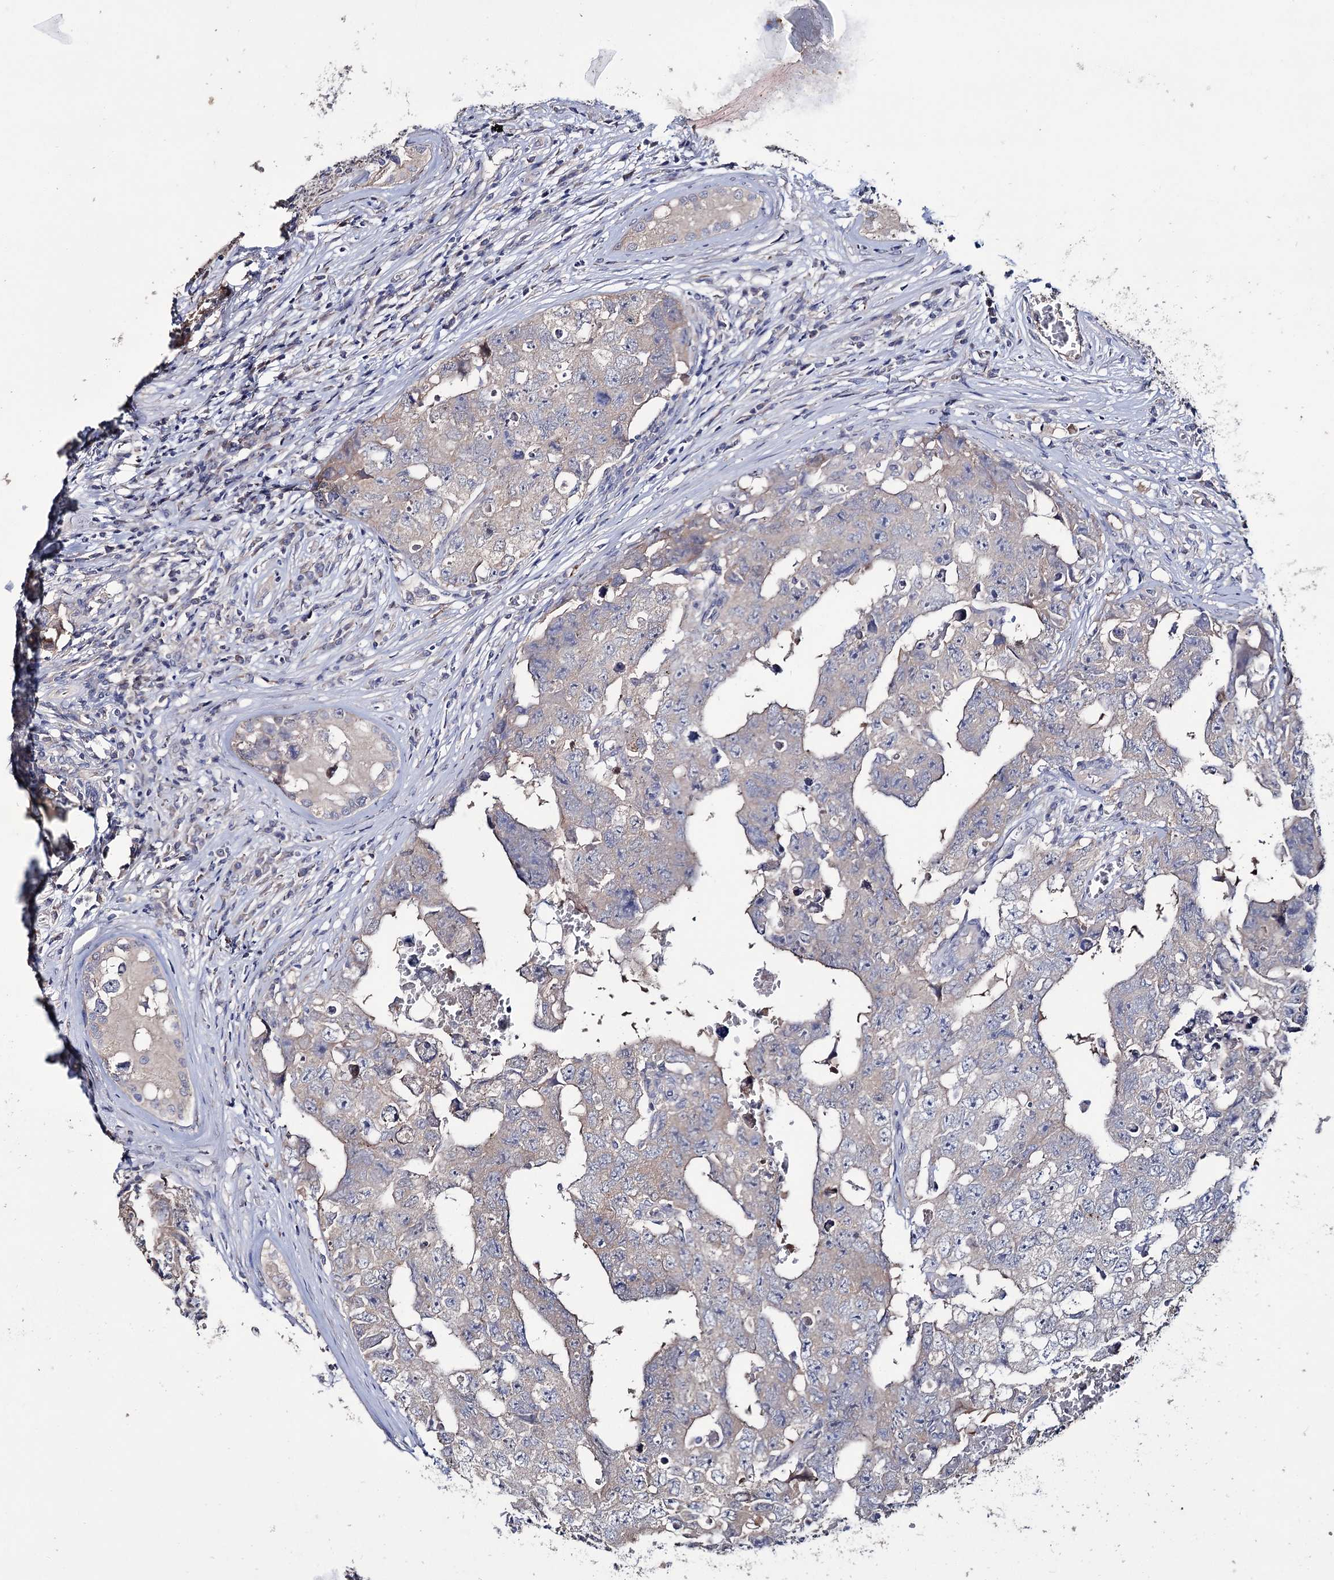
{"staining": {"intensity": "negative", "quantity": "none", "location": "none"}, "tissue": "testis cancer", "cell_type": "Tumor cells", "image_type": "cancer", "snomed": [{"axis": "morphology", "description": "Carcinoma, Embryonal, NOS"}, {"axis": "topography", "description": "Testis"}], "caption": "Immunohistochemistry of embryonal carcinoma (testis) demonstrates no expression in tumor cells.", "gene": "EPB41L5", "patient": {"sex": "male", "age": 17}}